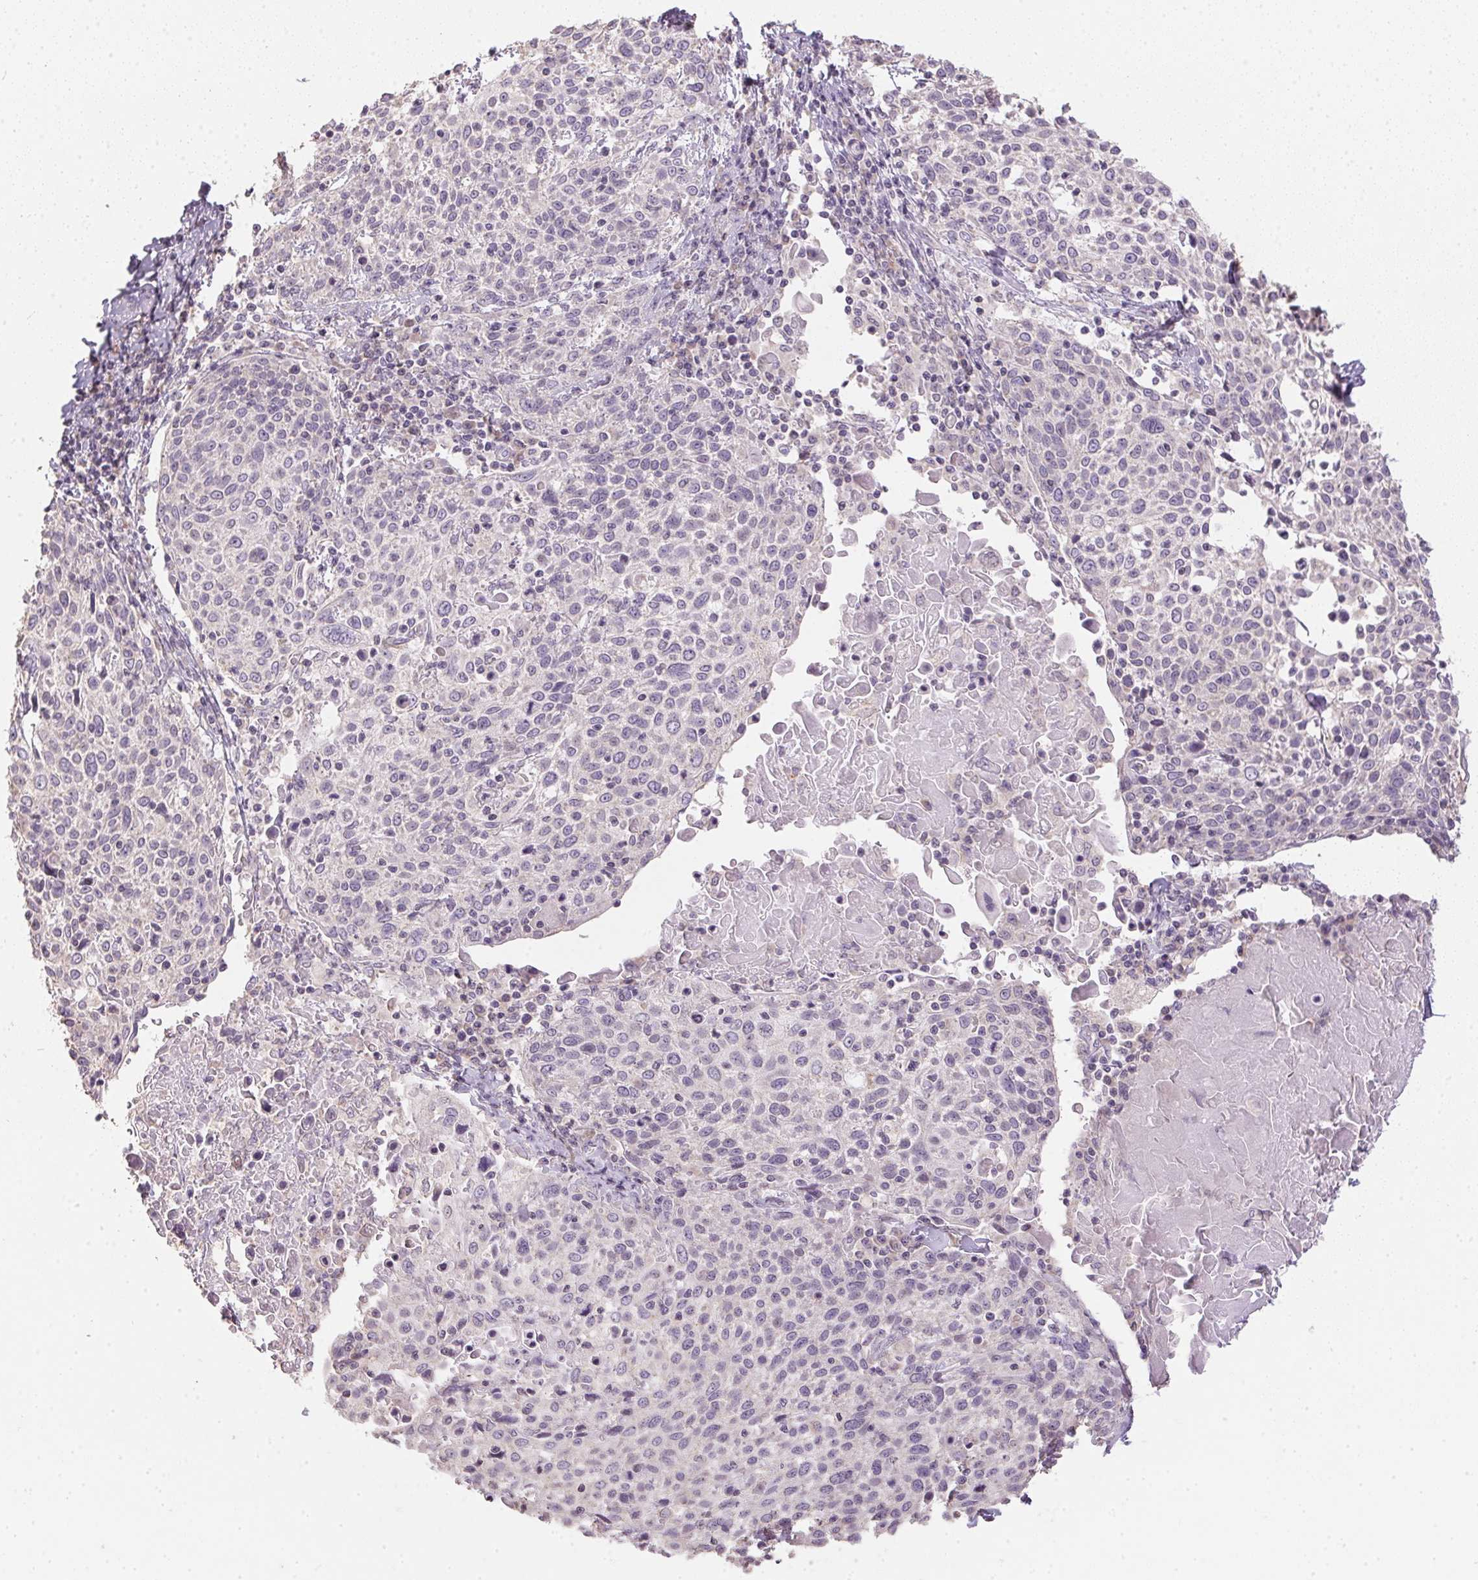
{"staining": {"intensity": "negative", "quantity": "none", "location": "none"}, "tissue": "cervical cancer", "cell_type": "Tumor cells", "image_type": "cancer", "snomed": [{"axis": "morphology", "description": "Squamous cell carcinoma, NOS"}, {"axis": "topography", "description": "Cervix"}], "caption": "The immunohistochemistry photomicrograph has no significant staining in tumor cells of cervical cancer tissue.", "gene": "SPACA9", "patient": {"sex": "female", "age": 61}}